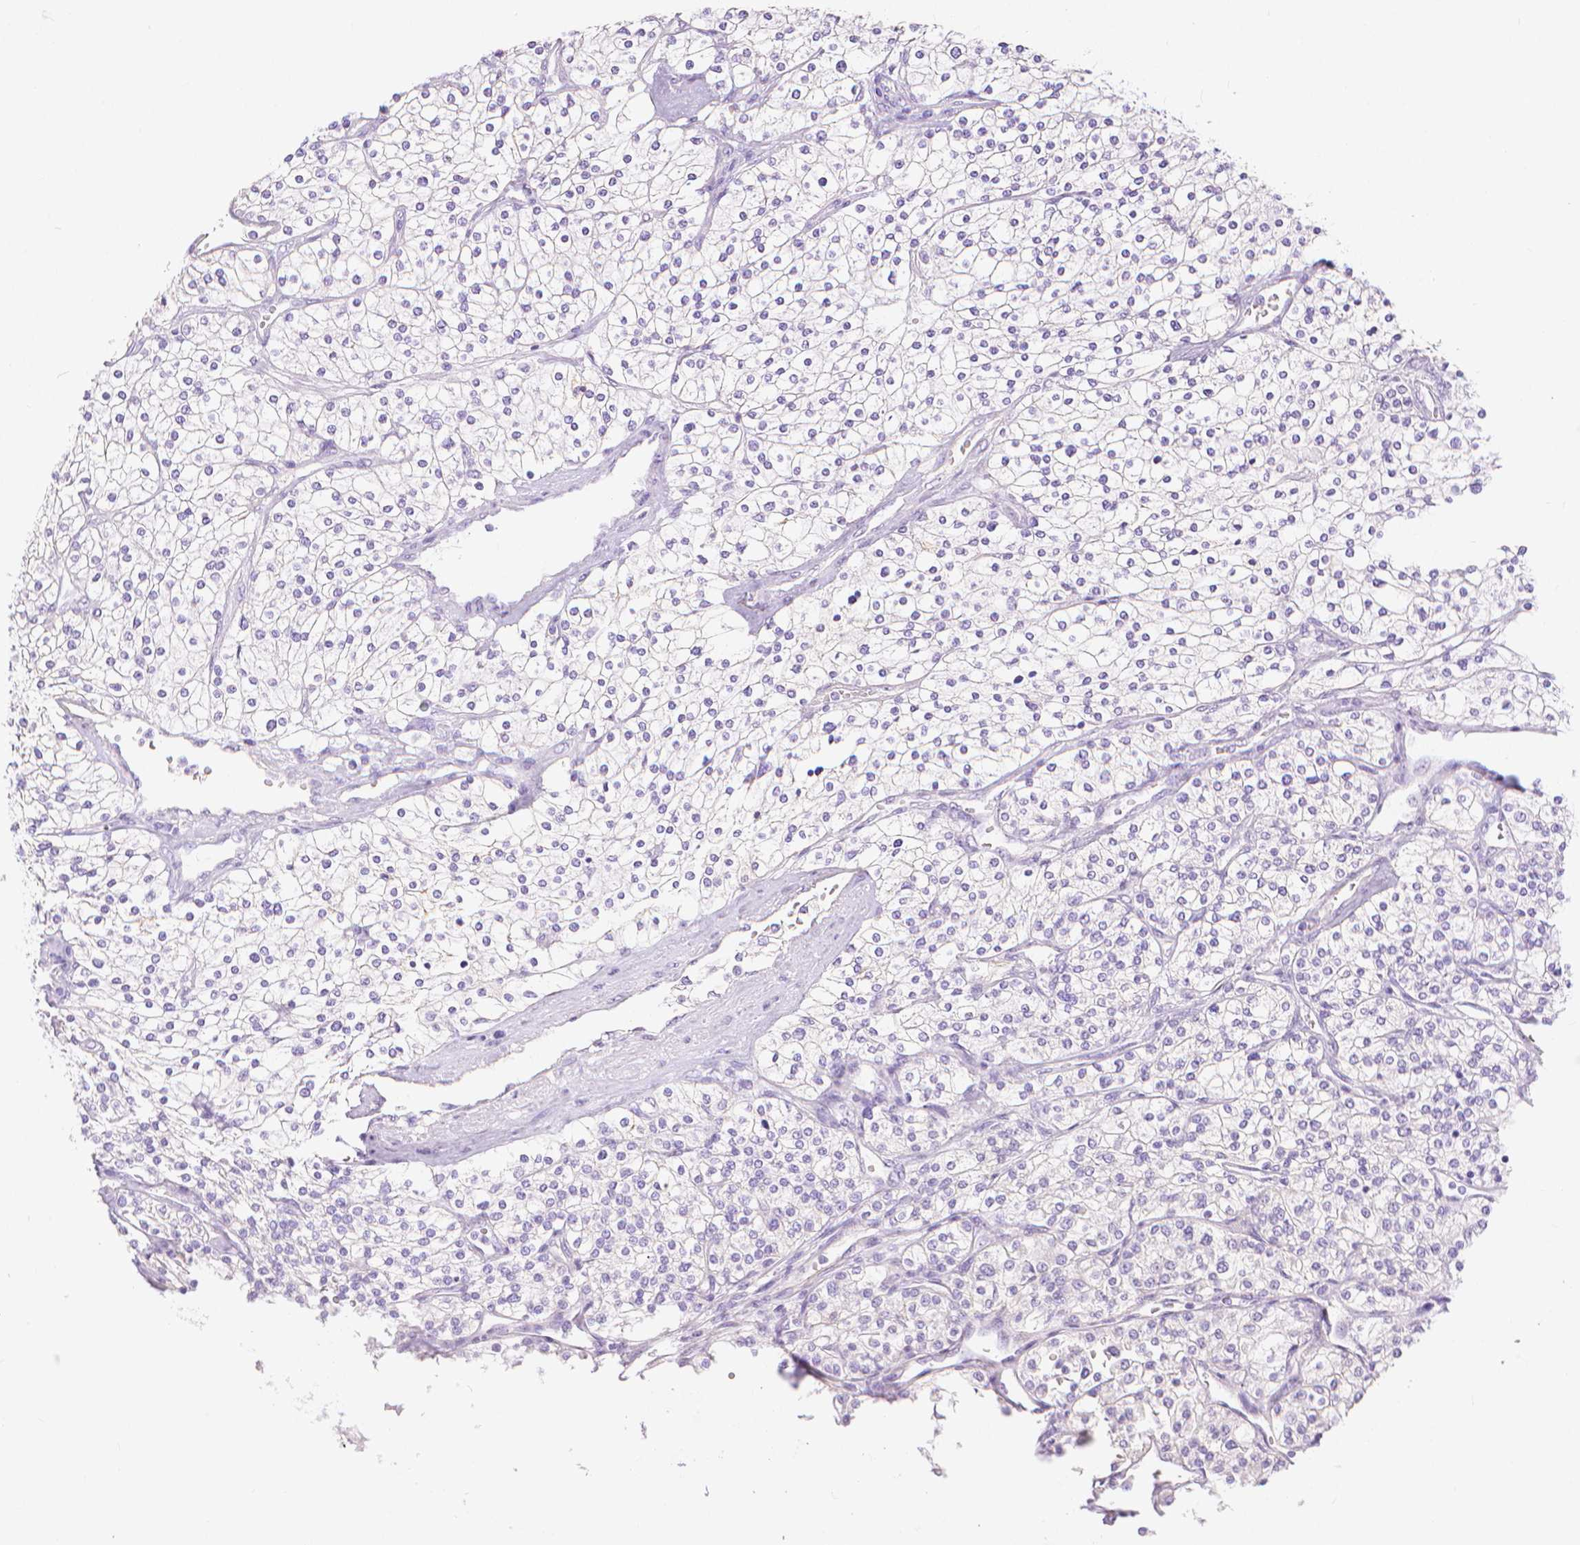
{"staining": {"intensity": "negative", "quantity": "none", "location": "none"}, "tissue": "renal cancer", "cell_type": "Tumor cells", "image_type": "cancer", "snomed": [{"axis": "morphology", "description": "Adenocarcinoma, NOS"}, {"axis": "topography", "description": "Kidney"}], "caption": "IHC of human renal adenocarcinoma shows no positivity in tumor cells.", "gene": "SLC27A5", "patient": {"sex": "male", "age": 80}}